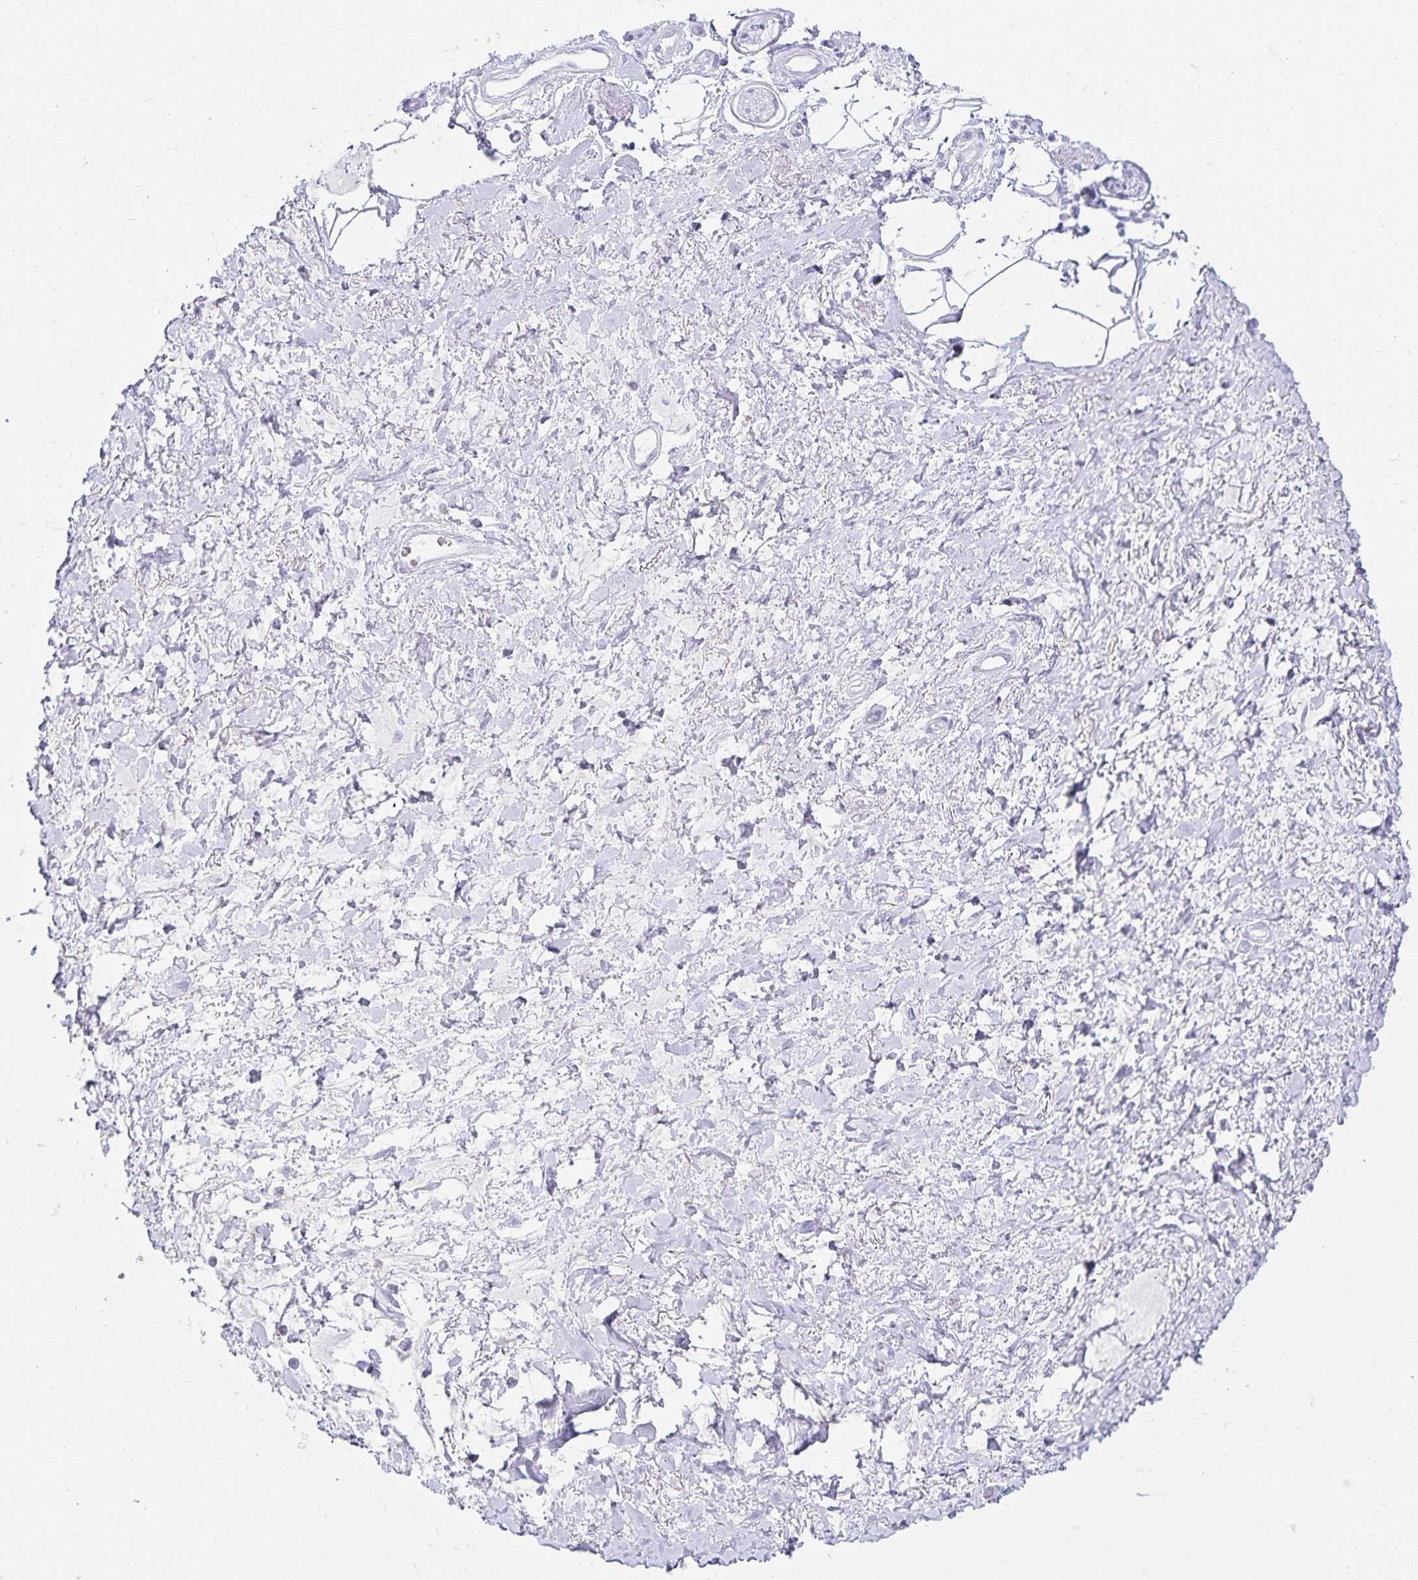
{"staining": {"intensity": "negative", "quantity": "none", "location": "none"}, "tissue": "adipose tissue", "cell_type": "Adipocytes", "image_type": "normal", "snomed": [{"axis": "morphology", "description": "Normal tissue, NOS"}, {"axis": "topography", "description": "Vagina"}, {"axis": "topography", "description": "Peripheral nerve tissue"}], "caption": "There is no significant positivity in adipocytes of adipose tissue. (Brightfield microscopy of DAB immunohistochemistry at high magnification).", "gene": "GP2", "patient": {"sex": "female", "age": 71}}